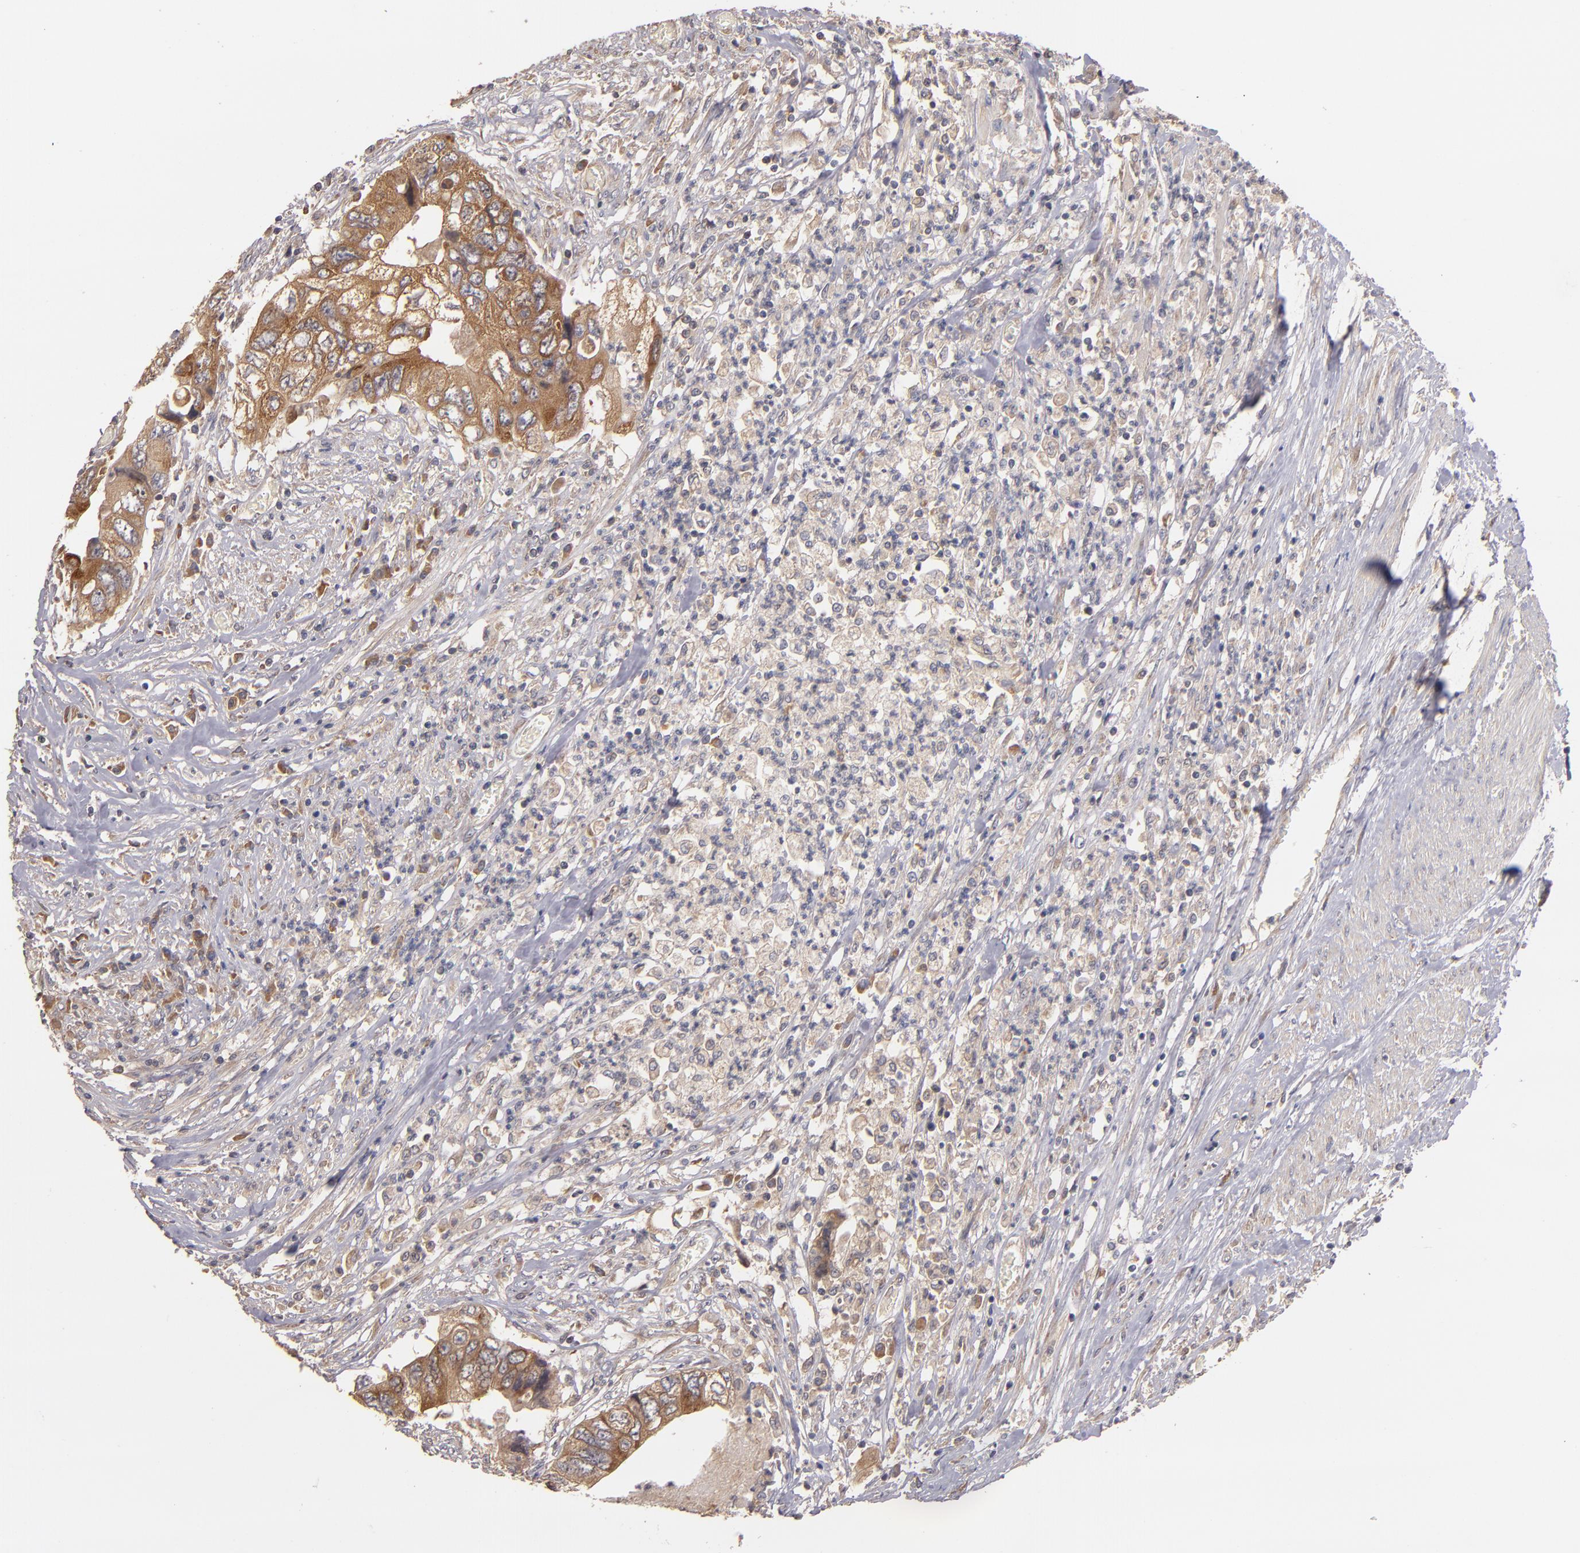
{"staining": {"intensity": "moderate", "quantity": ">75%", "location": "cytoplasmic/membranous"}, "tissue": "colorectal cancer", "cell_type": "Tumor cells", "image_type": "cancer", "snomed": [{"axis": "morphology", "description": "Adenocarcinoma, NOS"}, {"axis": "topography", "description": "Rectum"}], "caption": "Colorectal cancer stained with a brown dye displays moderate cytoplasmic/membranous positive expression in approximately >75% of tumor cells.", "gene": "UPF3B", "patient": {"sex": "female", "age": 82}}